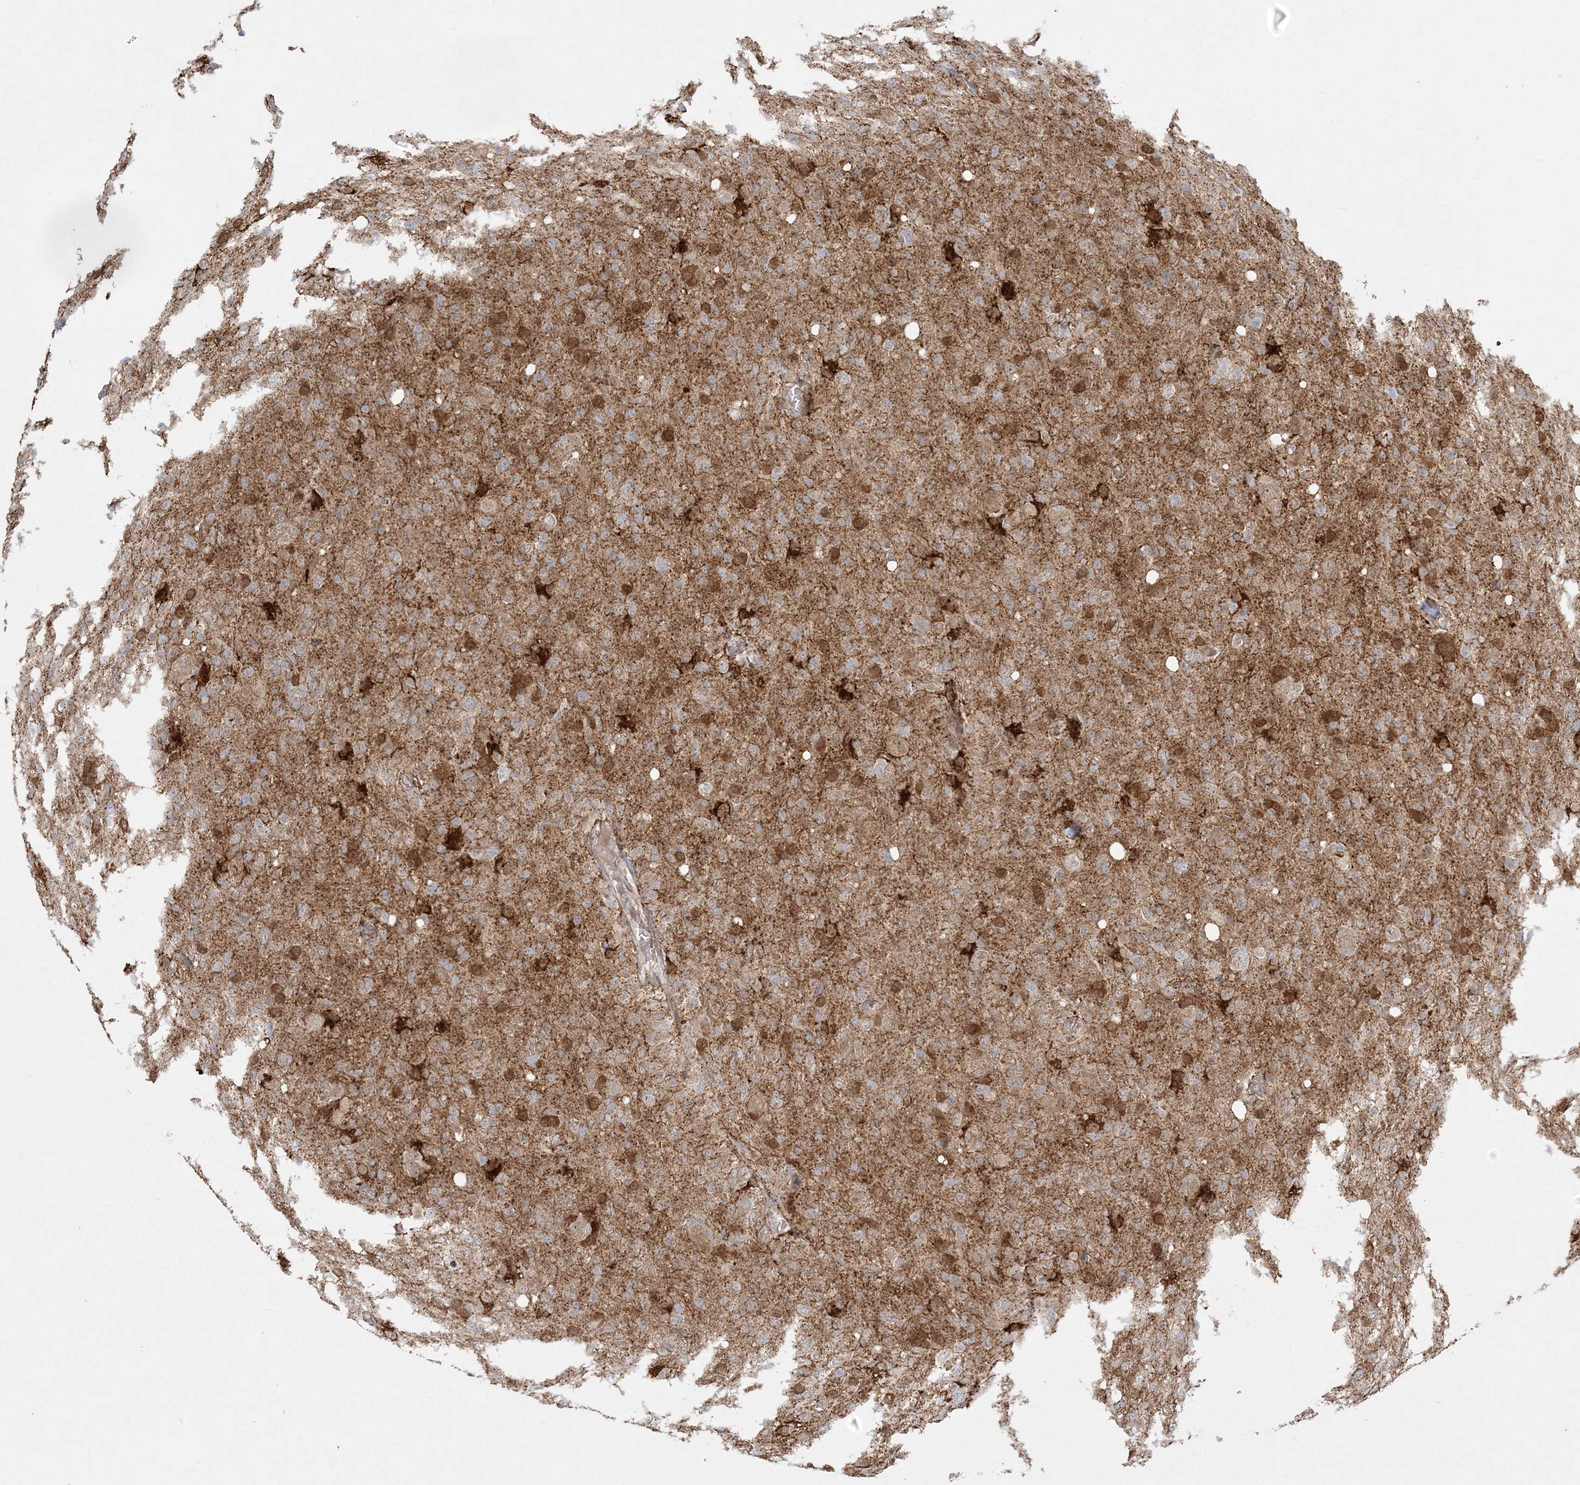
{"staining": {"intensity": "strong", "quantity": "<25%", "location": "cytoplasmic/membranous"}, "tissue": "glioma", "cell_type": "Tumor cells", "image_type": "cancer", "snomed": [{"axis": "morphology", "description": "Glioma, malignant, High grade"}, {"axis": "topography", "description": "Brain"}], "caption": "Immunohistochemistry micrograph of neoplastic tissue: malignant glioma (high-grade) stained using IHC exhibits medium levels of strong protein expression localized specifically in the cytoplasmic/membranous of tumor cells, appearing as a cytoplasmic/membranous brown color.", "gene": "INPP1", "patient": {"sex": "female", "age": 57}}